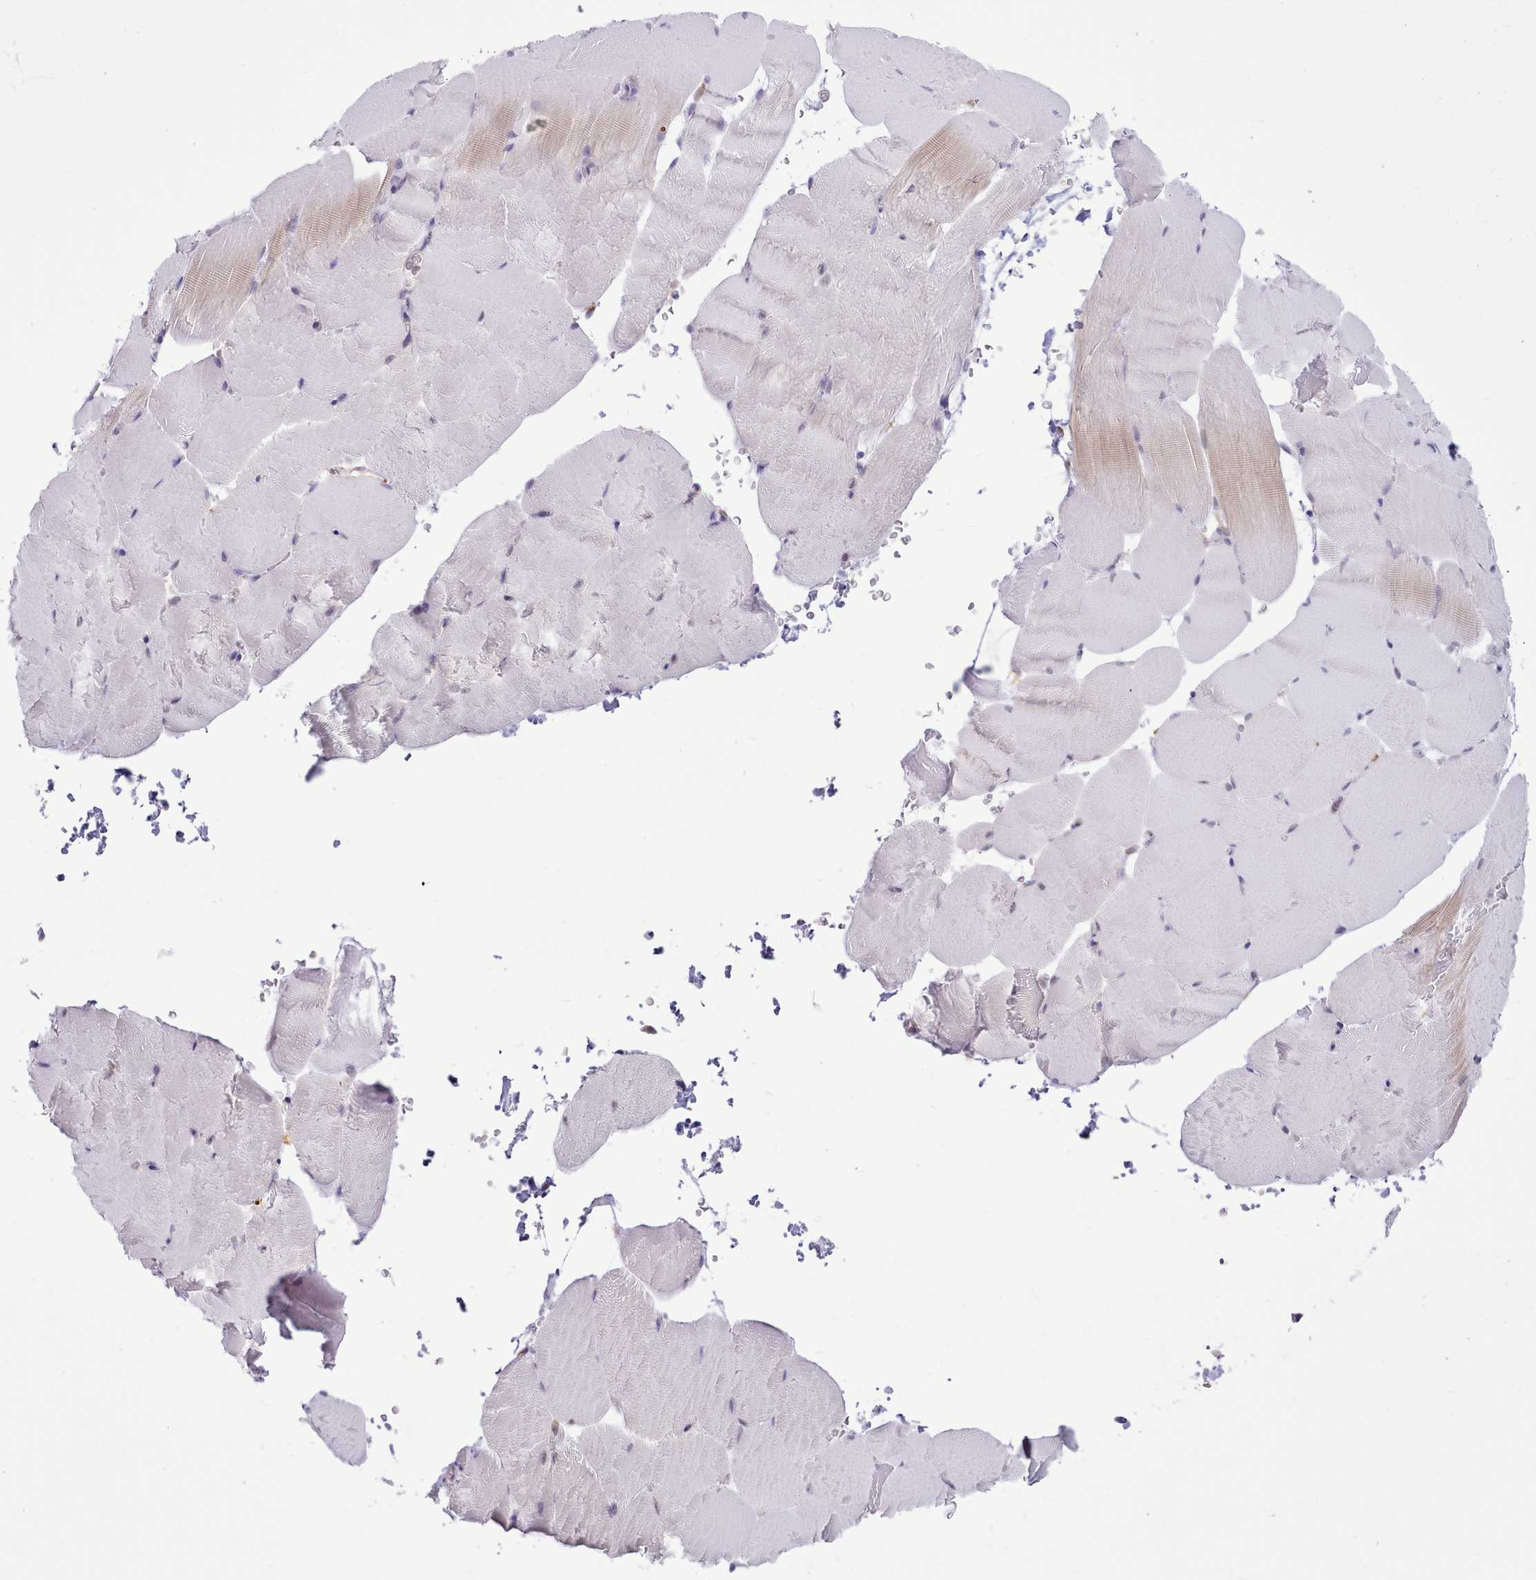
{"staining": {"intensity": "weak", "quantity": "<25%", "location": "cytoplasmic/membranous"}, "tissue": "skeletal muscle", "cell_type": "Myocytes", "image_type": "normal", "snomed": [{"axis": "morphology", "description": "Normal tissue, NOS"}, {"axis": "topography", "description": "Skeletal muscle"}, {"axis": "topography", "description": "Parathyroid gland"}], "caption": "Image shows no protein expression in myocytes of unremarkable skeletal muscle. (DAB IHC with hematoxylin counter stain).", "gene": "SEC61B", "patient": {"sex": "female", "age": 37}}